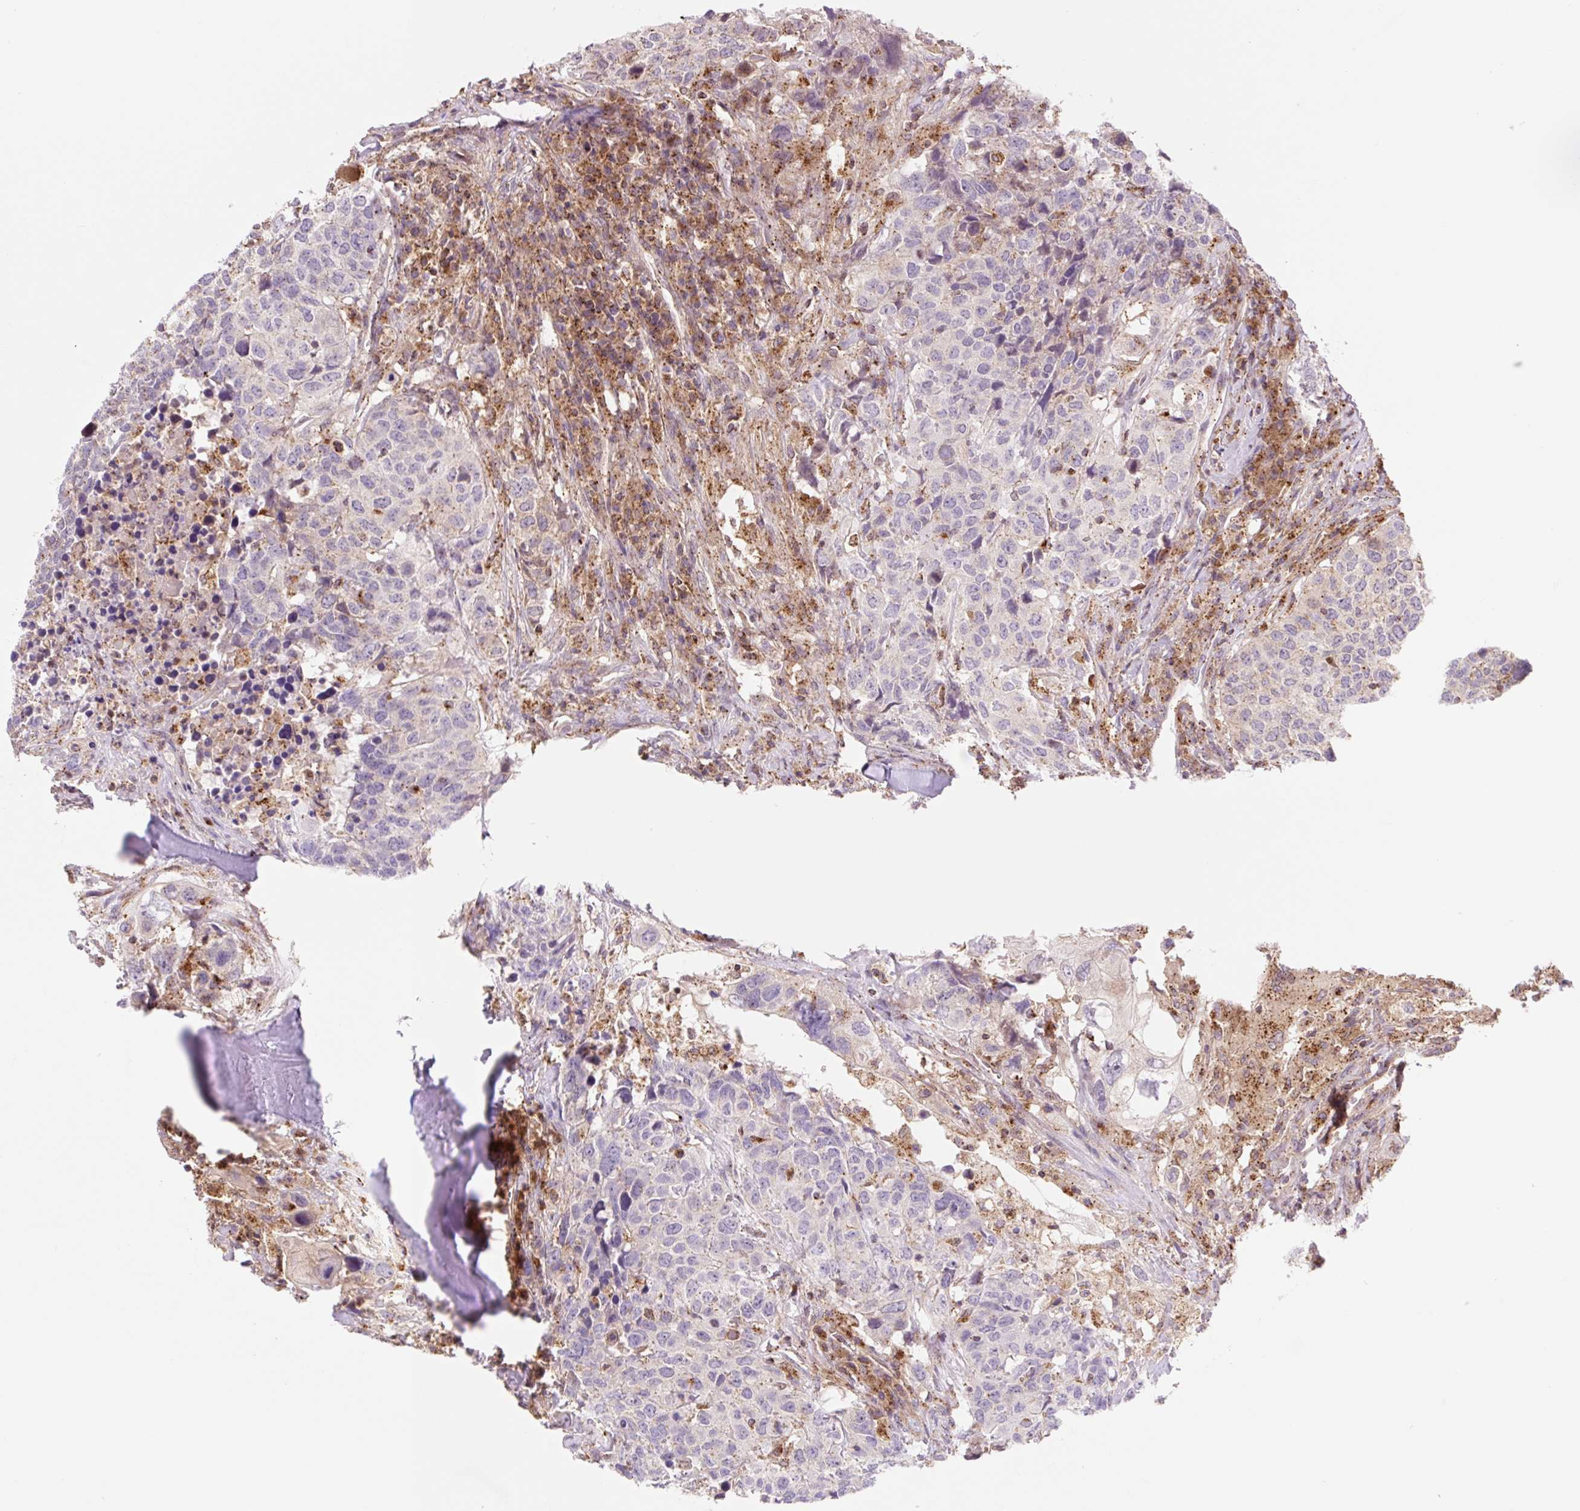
{"staining": {"intensity": "negative", "quantity": "none", "location": "none"}, "tissue": "head and neck cancer", "cell_type": "Tumor cells", "image_type": "cancer", "snomed": [{"axis": "morphology", "description": "Normal tissue, NOS"}, {"axis": "morphology", "description": "Squamous cell carcinoma, NOS"}, {"axis": "topography", "description": "Skeletal muscle"}, {"axis": "topography", "description": "Vascular tissue"}, {"axis": "topography", "description": "Peripheral nerve tissue"}, {"axis": "topography", "description": "Head-Neck"}], "caption": "High magnification brightfield microscopy of squamous cell carcinoma (head and neck) stained with DAB (brown) and counterstained with hematoxylin (blue): tumor cells show no significant positivity.", "gene": "VPS4A", "patient": {"sex": "male", "age": 66}}